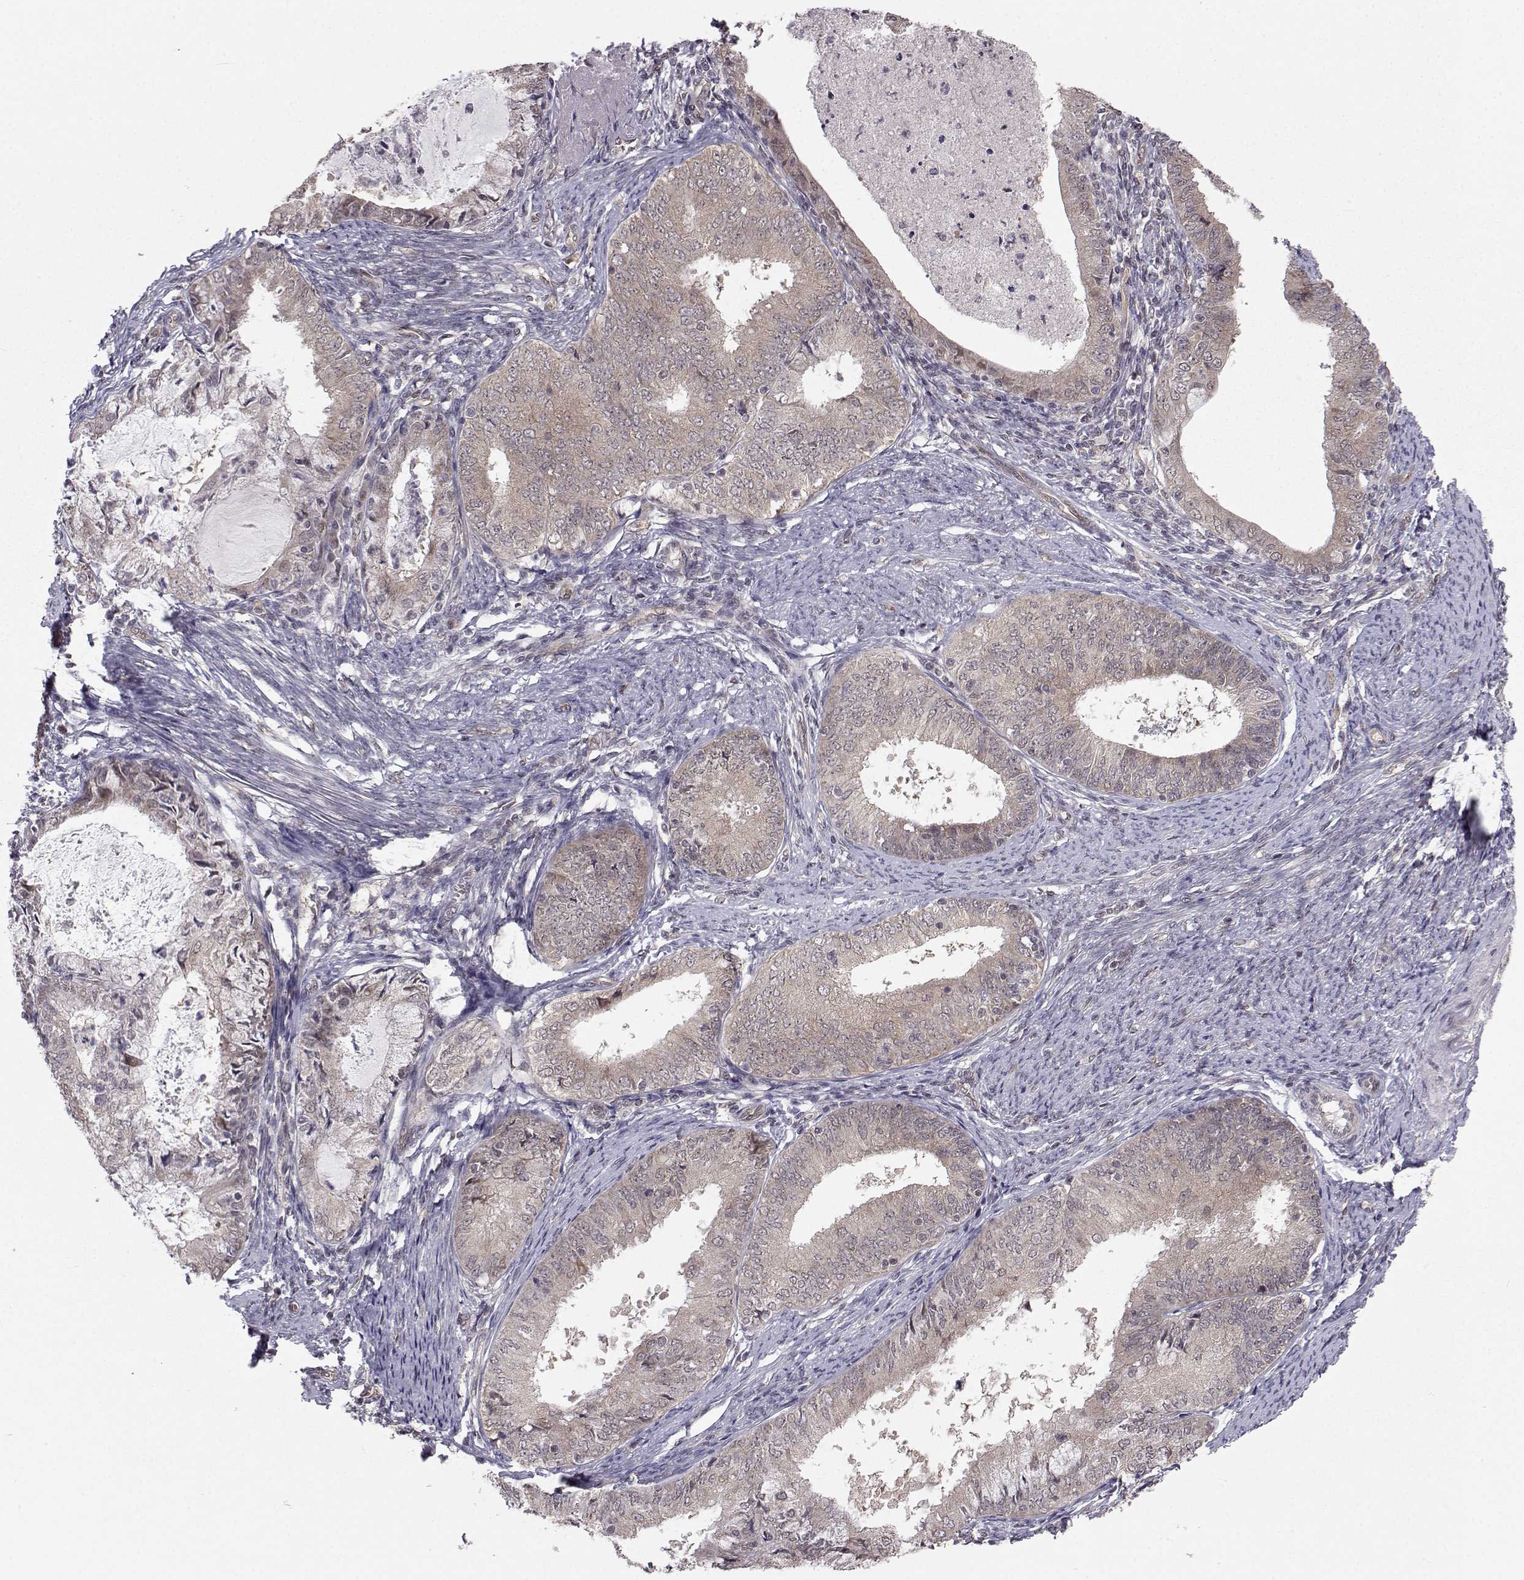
{"staining": {"intensity": "weak", "quantity": ">75%", "location": "cytoplasmic/membranous"}, "tissue": "endometrial cancer", "cell_type": "Tumor cells", "image_type": "cancer", "snomed": [{"axis": "morphology", "description": "Adenocarcinoma, NOS"}, {"axis": "topography", "description": "Endometrium"}], "caption": "Protein expression analysis of human endometrial cancer (adenocarcinoma) reveals weak cytoplasmic/membranous positivity in about >75% of tumor cells.", "gene": "PKN2", "patient": {"sex": "female", "age": 57}}